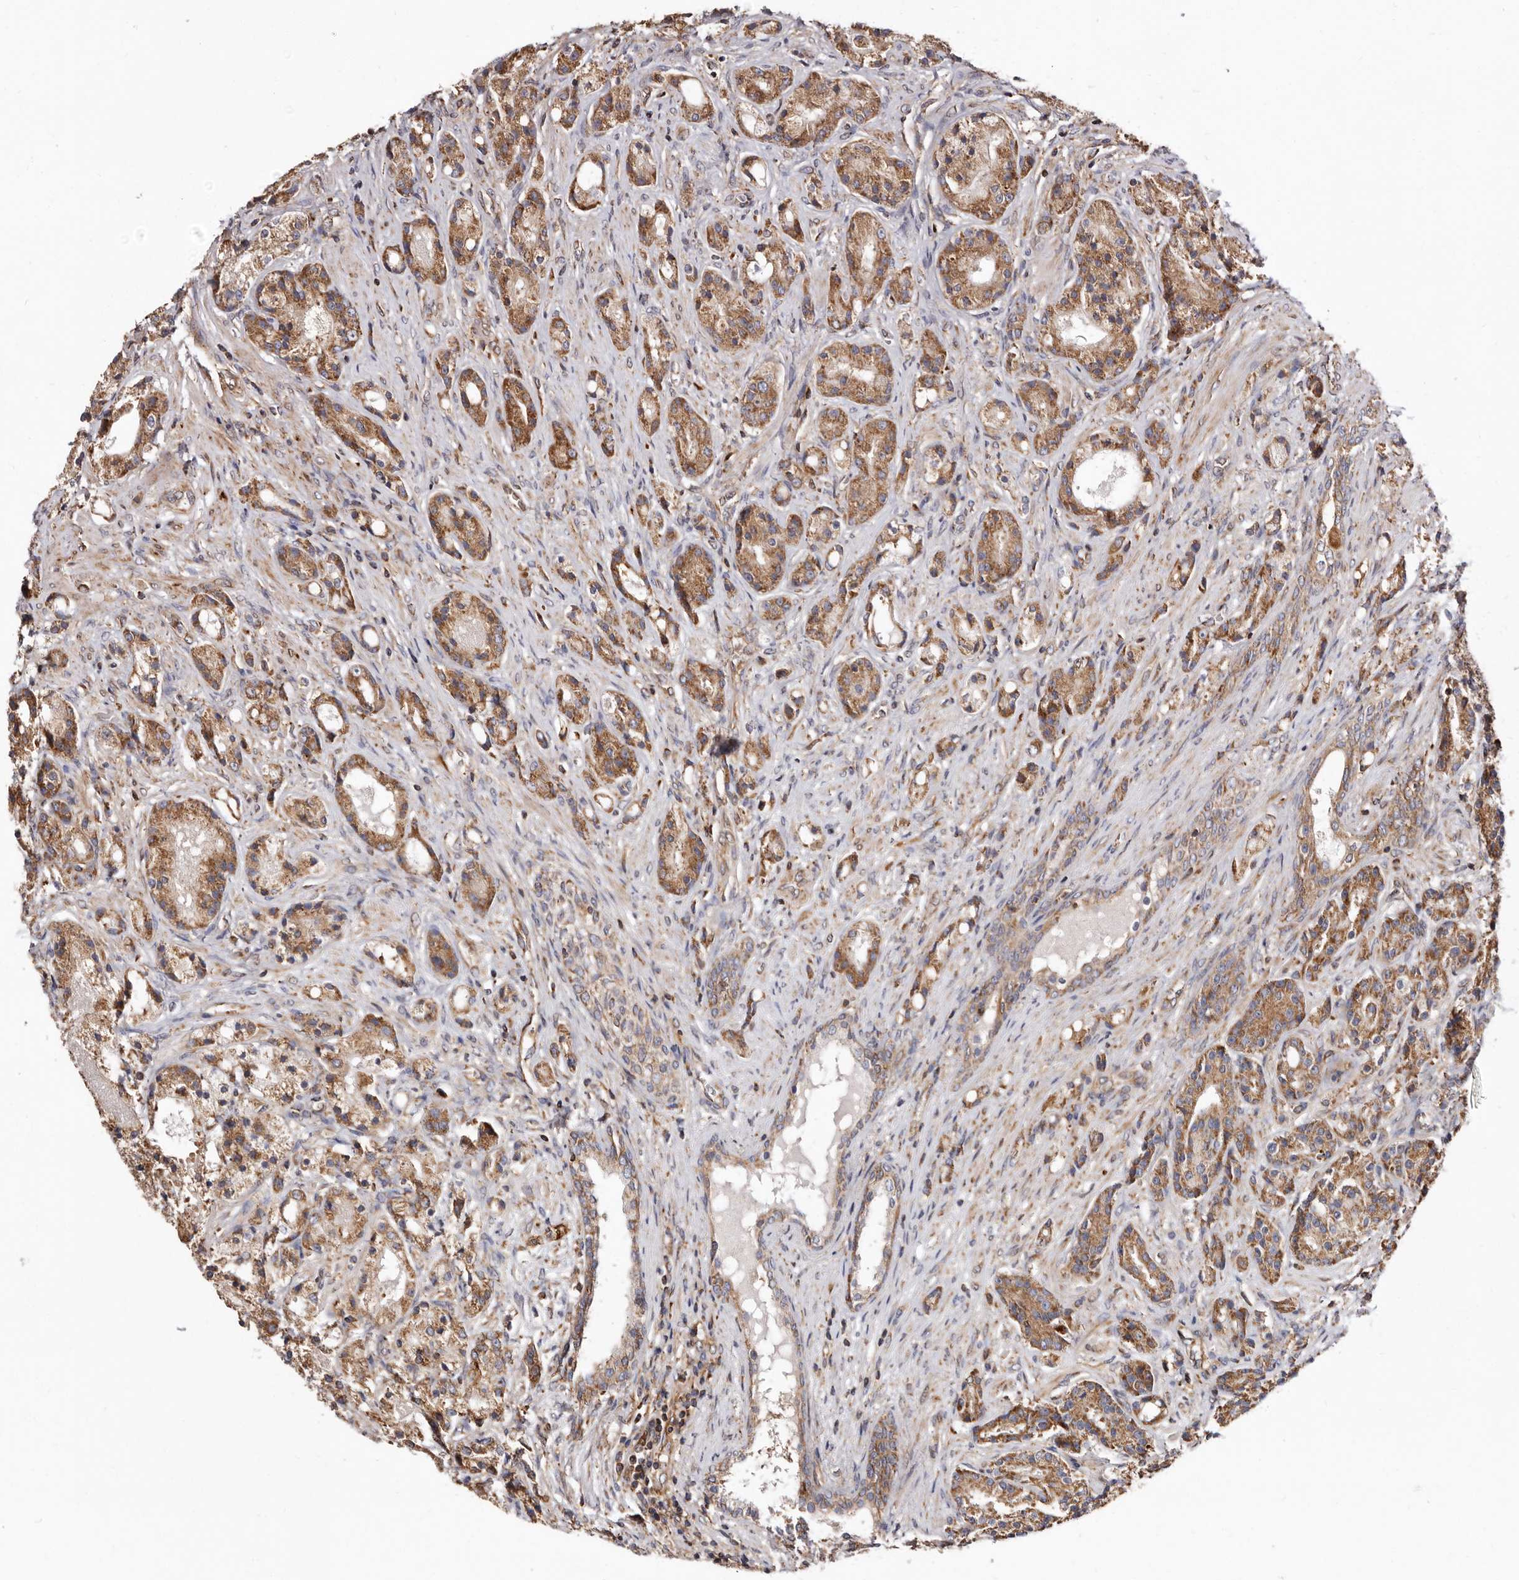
{"staining": {"intensity": "moderate", "quantity": ">75%", "location": "cytoplasmic/membranous"}, "tissue": "prostate cancer", "cell_type": "Tumor cells", "image_type": "cancer", "snomed": [{"axis": "morphology", "description": "Adenocarcinoma, High grade"}, {"axis": "topography", "description": "Prostate"}], "caption": "Protein positivity by immunohistochemistry shows moderate cytoplasmic/membranous expression in about >75% of tumor cells in high-grade adenocarcinoma (prostate).", "gene": "COQ8B", "patient": {"sex": "male", "age": 60}}